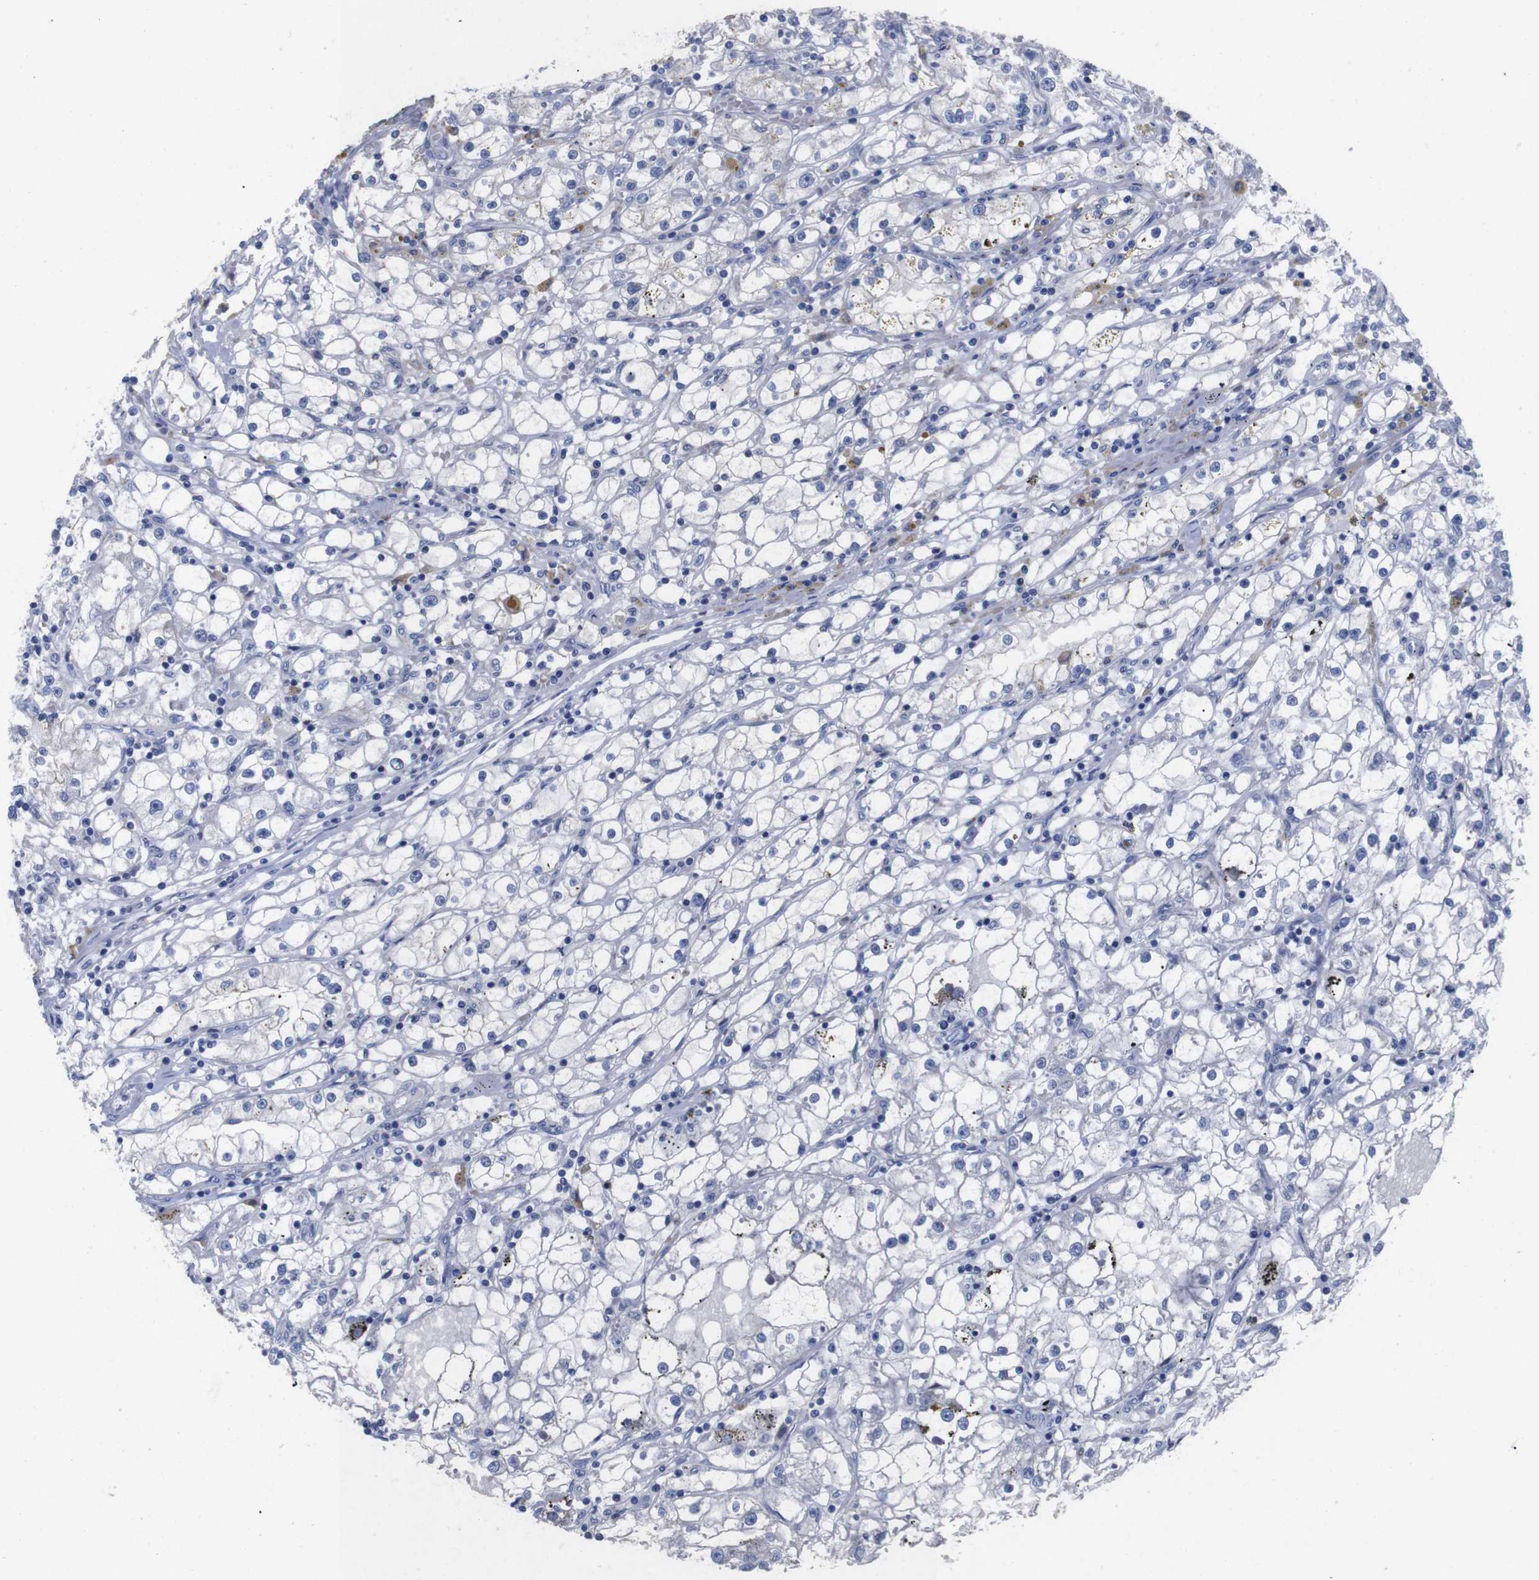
{"staining": {"intensity": "negative", "quantity": "none", "location": "none"}, "tissue": "renal cancer", "cell_type": "Tumor cells", "image_type": "cancer", "snomed": [{"axis": "morphology", "description": "Adenocarcinoma, NOS"}, {"axis": "topography", "description": "Kidney"}], "caption": "Protein analysis of renal cancer reveals no significant expression in tumor cells.", "gene": "GJB2", "patient": {"sex": "male", "age": 56}}